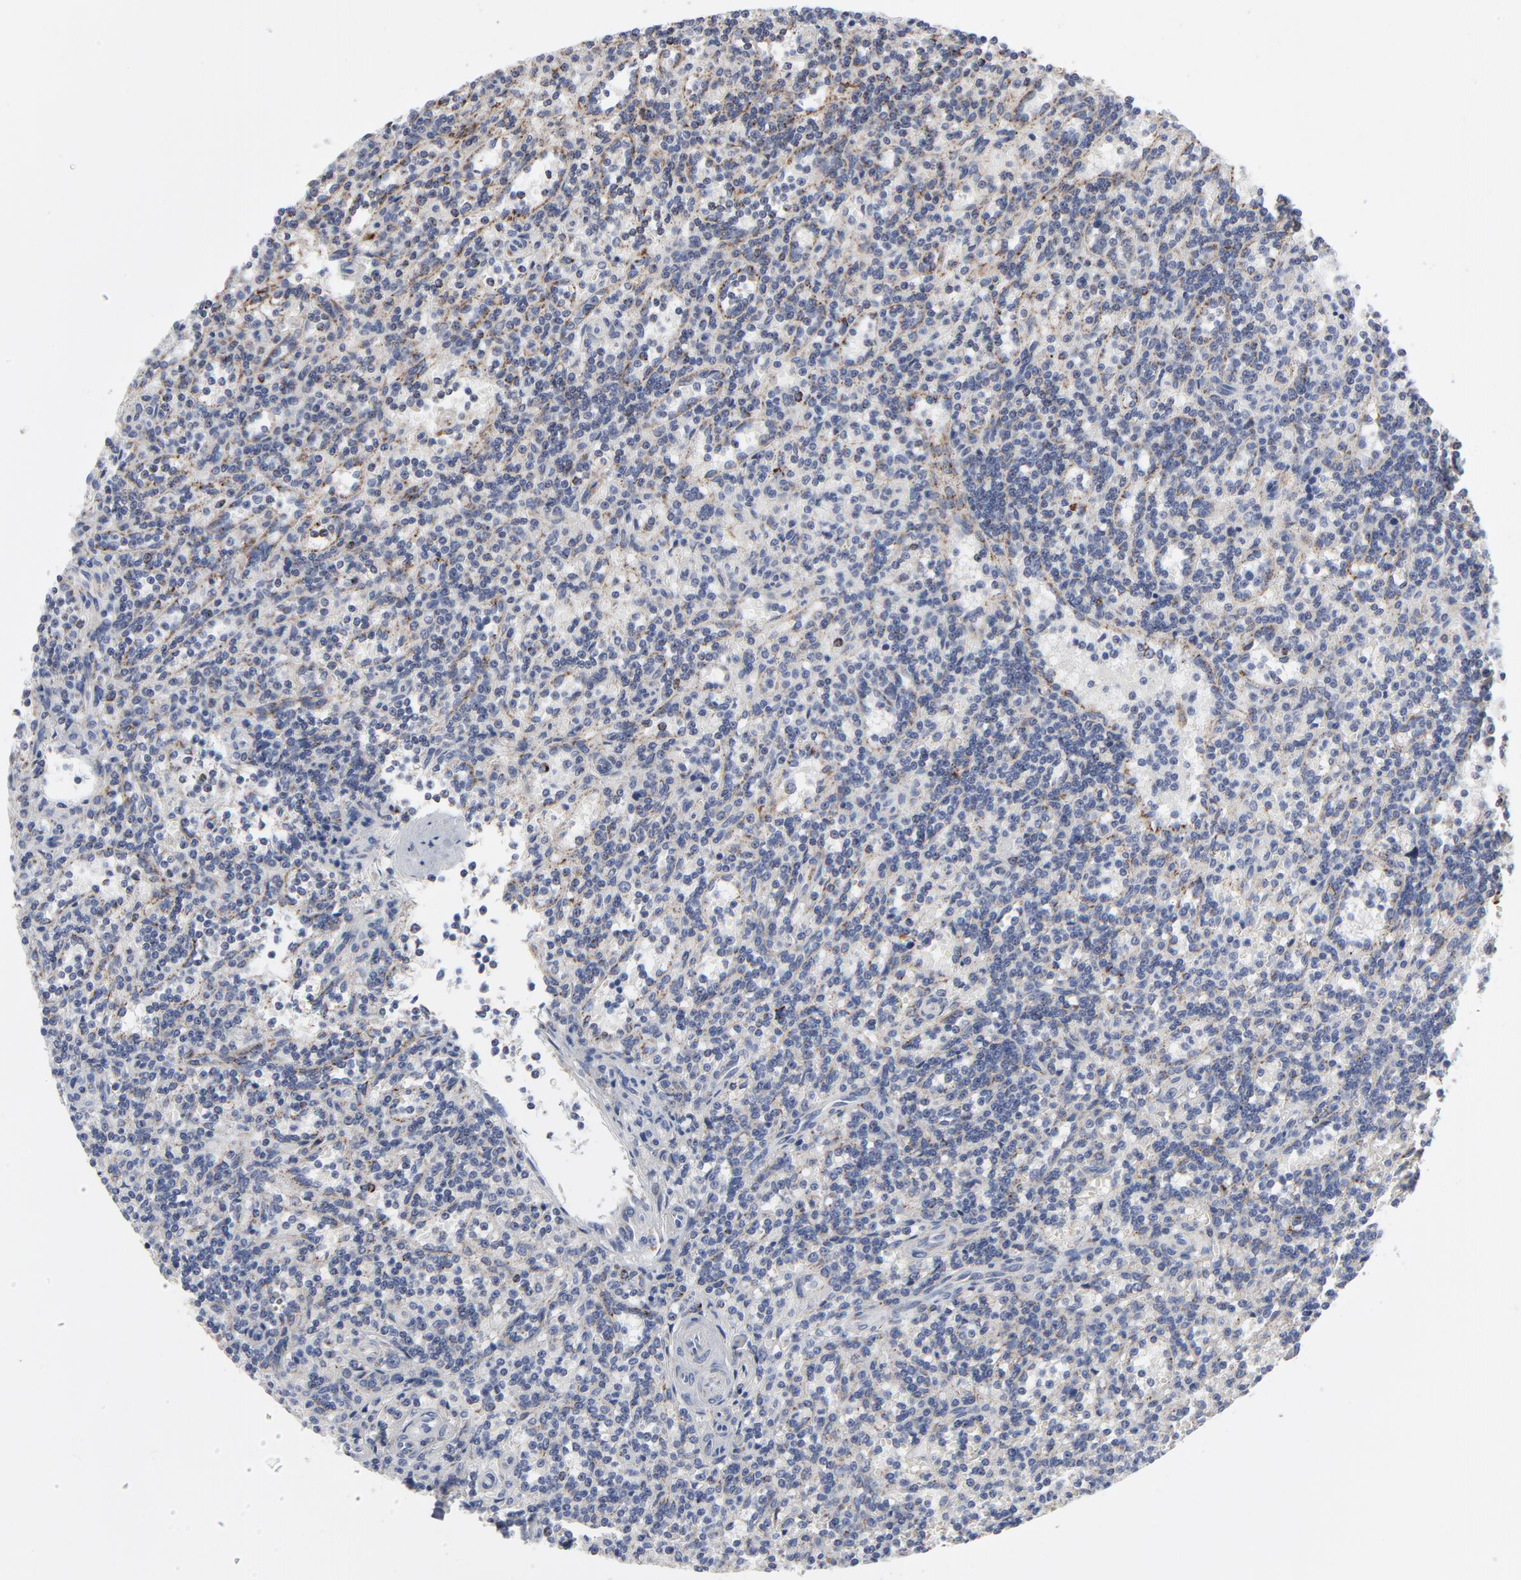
{"staining": {"intensity": "negative", "quantity": "none", "location": "none"}, "tissue": "lymphoma", "cell_type": "Tumor cells", "image_type": "cancer", "snomed": [{"axis": "morphology", "description": "Malignant lymphoma, non-Hodgkin's type, Low grade"}, {"axis": "topography", "description": "Spleen"}], "caption": "Malignant lymphoma, non-Hodgkin's type (low-grade) stained for a protein using immunohistochemistry displays no staining tumor cells.", "gene": "TXNRD2", "patient": {"sex": "male", "age": 73}}